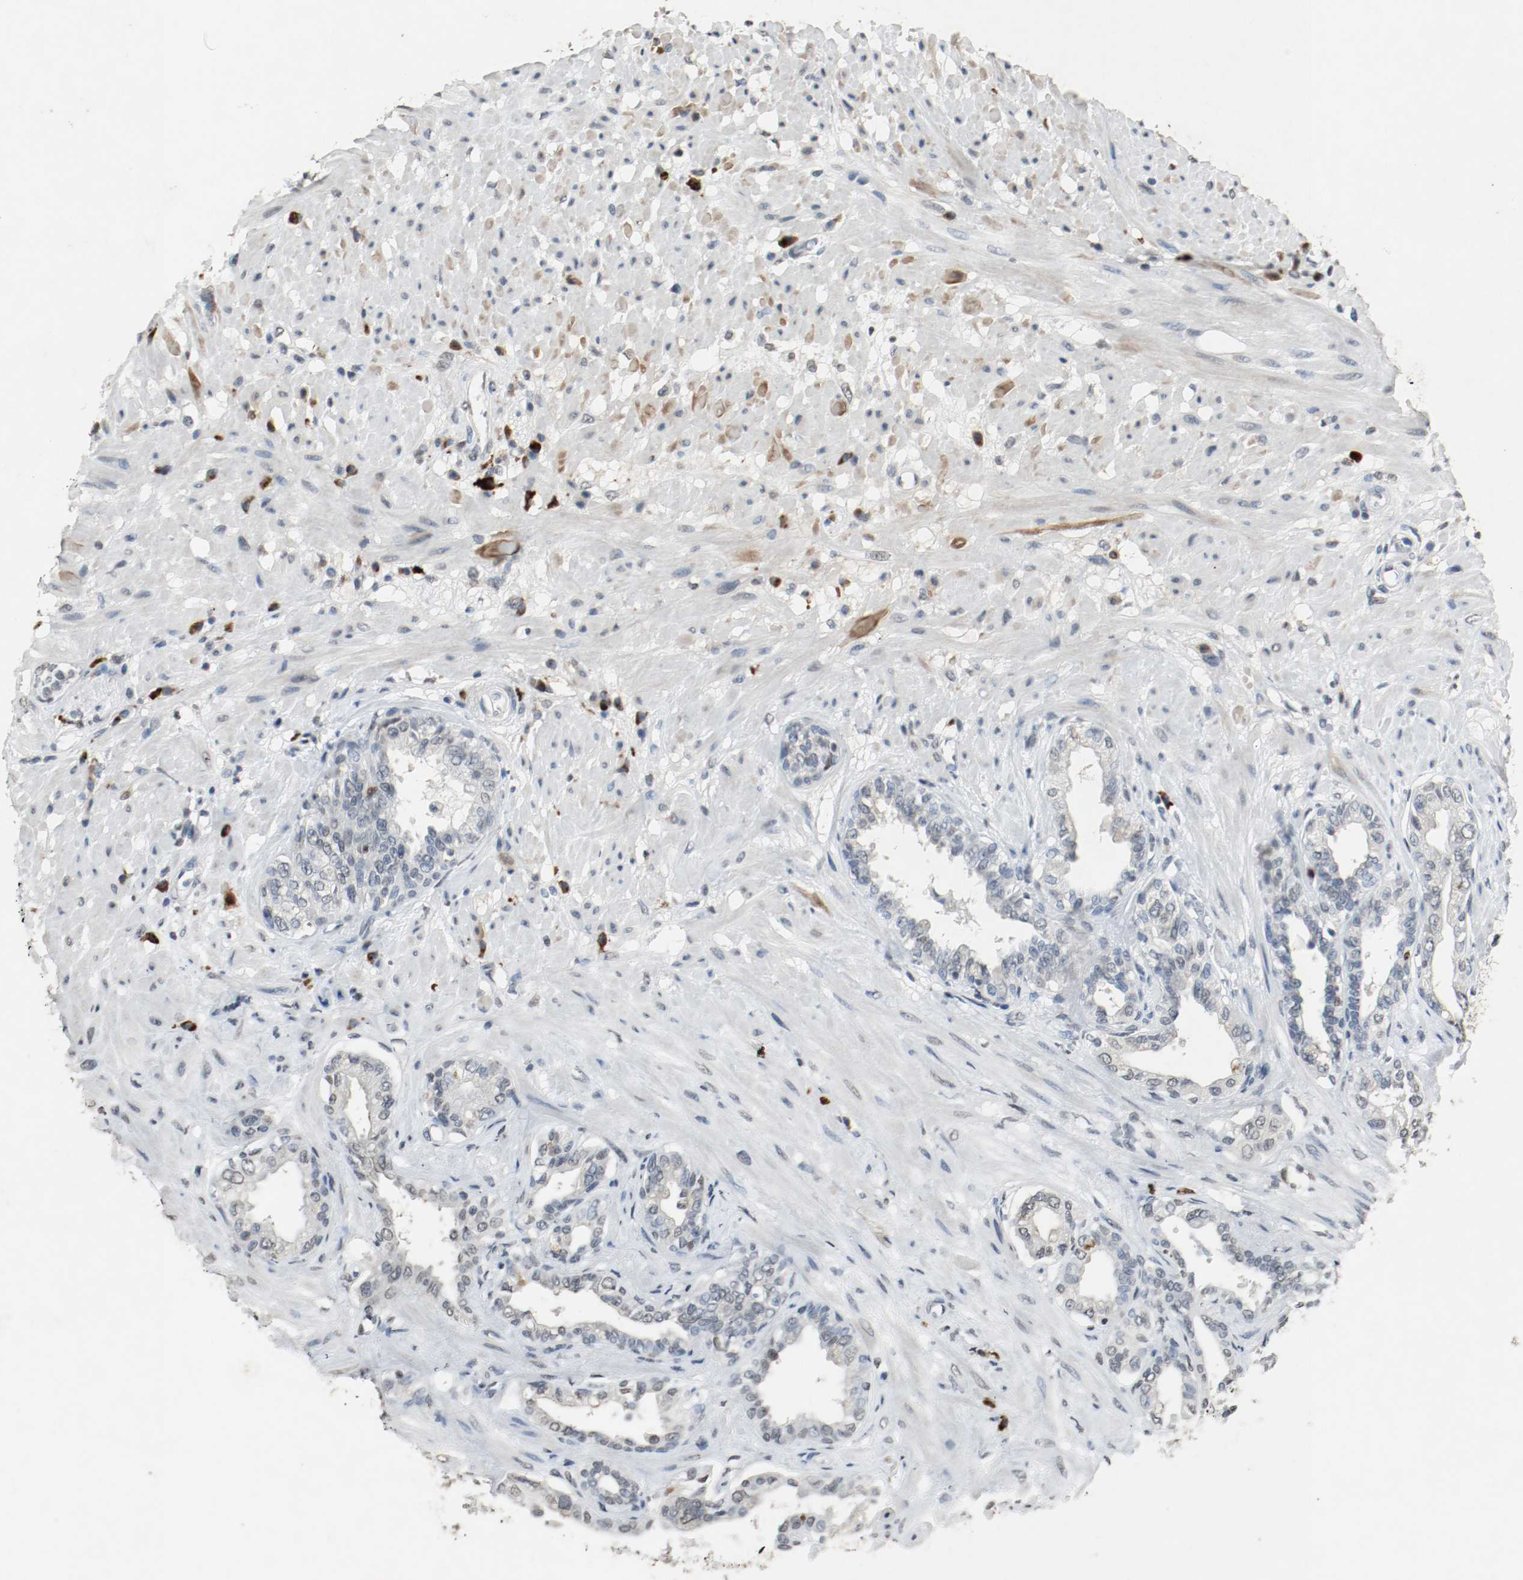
{"staining": {"intensity": "negative", "quantity": "none", "location": "none"}, "tissue": "seminal vesicle", "cell_type": "Glandular cells", "image_type": "normal", "snomed": [{"axis": "morphology", "description": "Normal tissue, NOS"}, {"axis": "topography", "description": "Seminal veicle"}], "caption": "Image shows no significant protein staining in glandular cells of unremarkable seminal vesicle.", "gene": "DNMT1", "patient": {"sex": "male", "age": 61}}